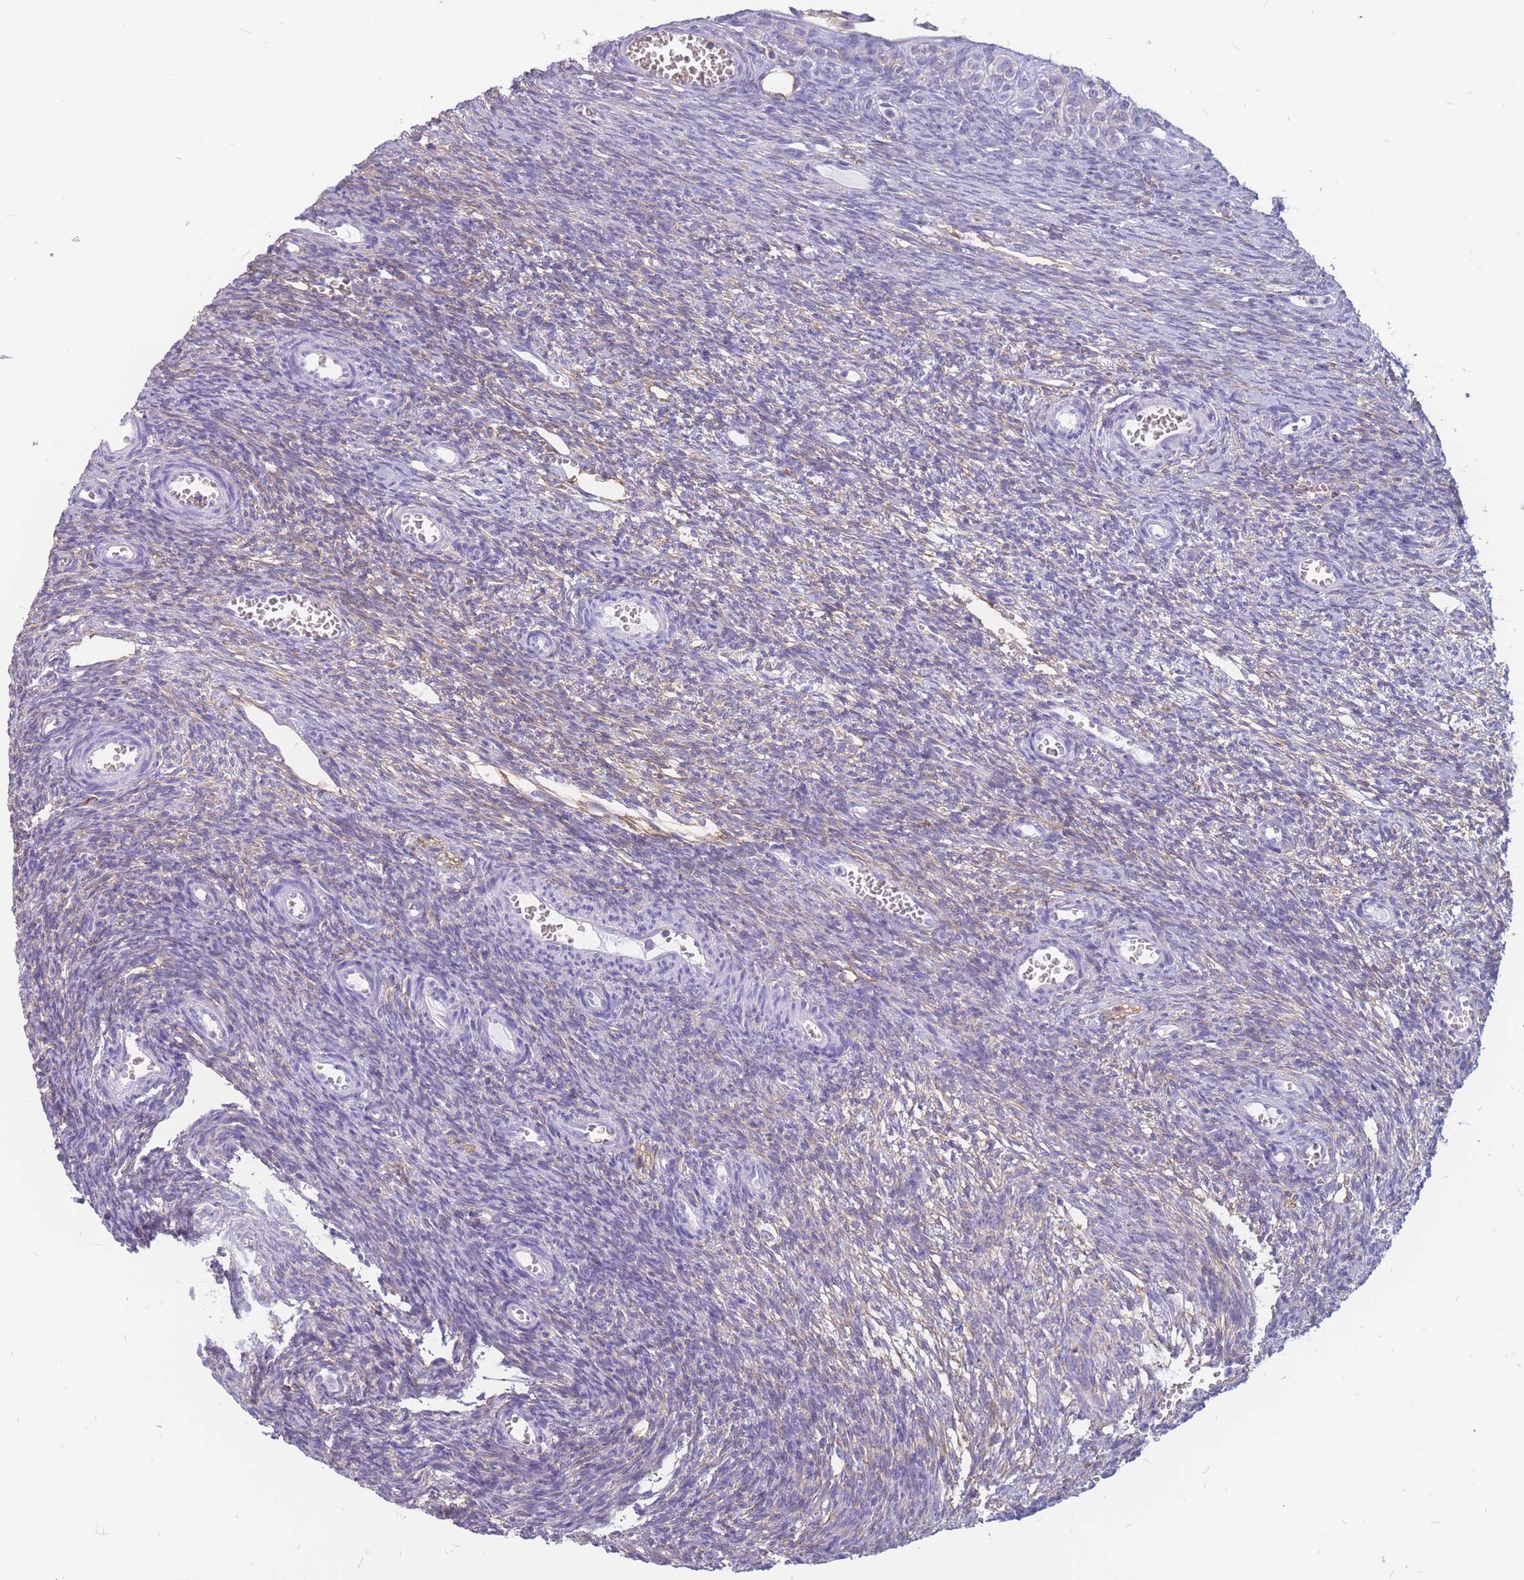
{"staining": {"intensity": "weak", "quantity": "<25%", "location": "cytoplasmic/membranous"}, "tissue": "ovary", "cell_type": "Ovarian stroma cells", "image_type": "normal", "snomed": [{"axis": "morphology", "description": "Normal tissue, NOS"}, {"axis": "topography", "description": "Ovary"}], "caption": "Ovarian stroma cells are negative for protein expression in normal human ovary.", "gene": "ADD2", "patient": {"sex": "female", "age": 39}}